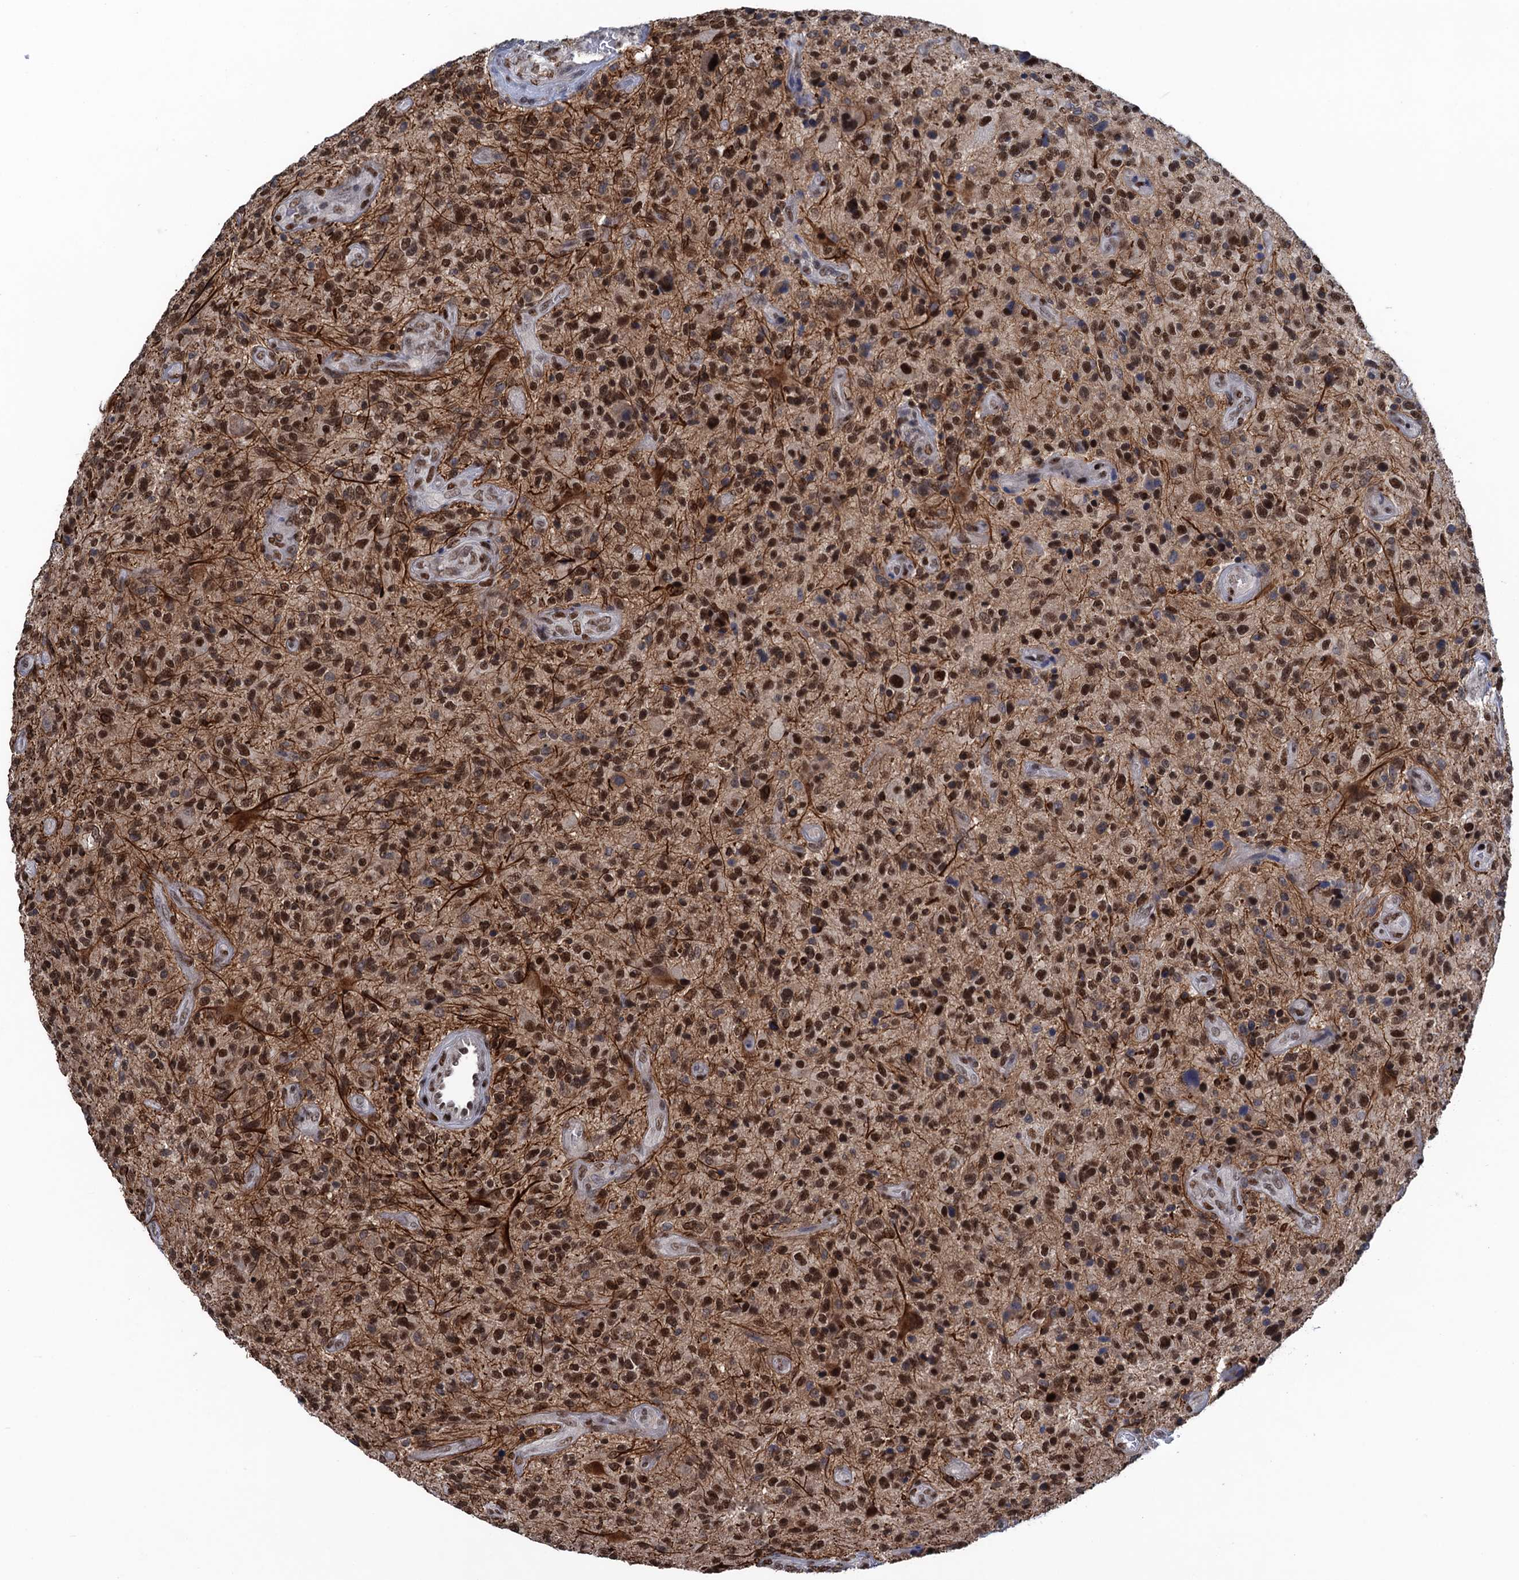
{"staining": {"intensity": "strong", "quantity": ">75%", "location": "nuclear"}, "tissue": "glioma", "cell_type": "Tumor cells", "image_type": "cancer", "snomed": [{"axis": "morphology", "description": "Glioma, malignant, High grade"}, {"axis": "topography", "description": "Brain"}], "caption": "High-power microscopy captured an immunohistochemistry image of glioma, revealing strong nuclear positivity in approximately >75% of tumor cells. (DAB (3,3'-diaminobenzidine) = brown stain, brightfield microscopy at high magnification).", "gene": "SAE1", "patient": {"sex": "male", "age": 47}}